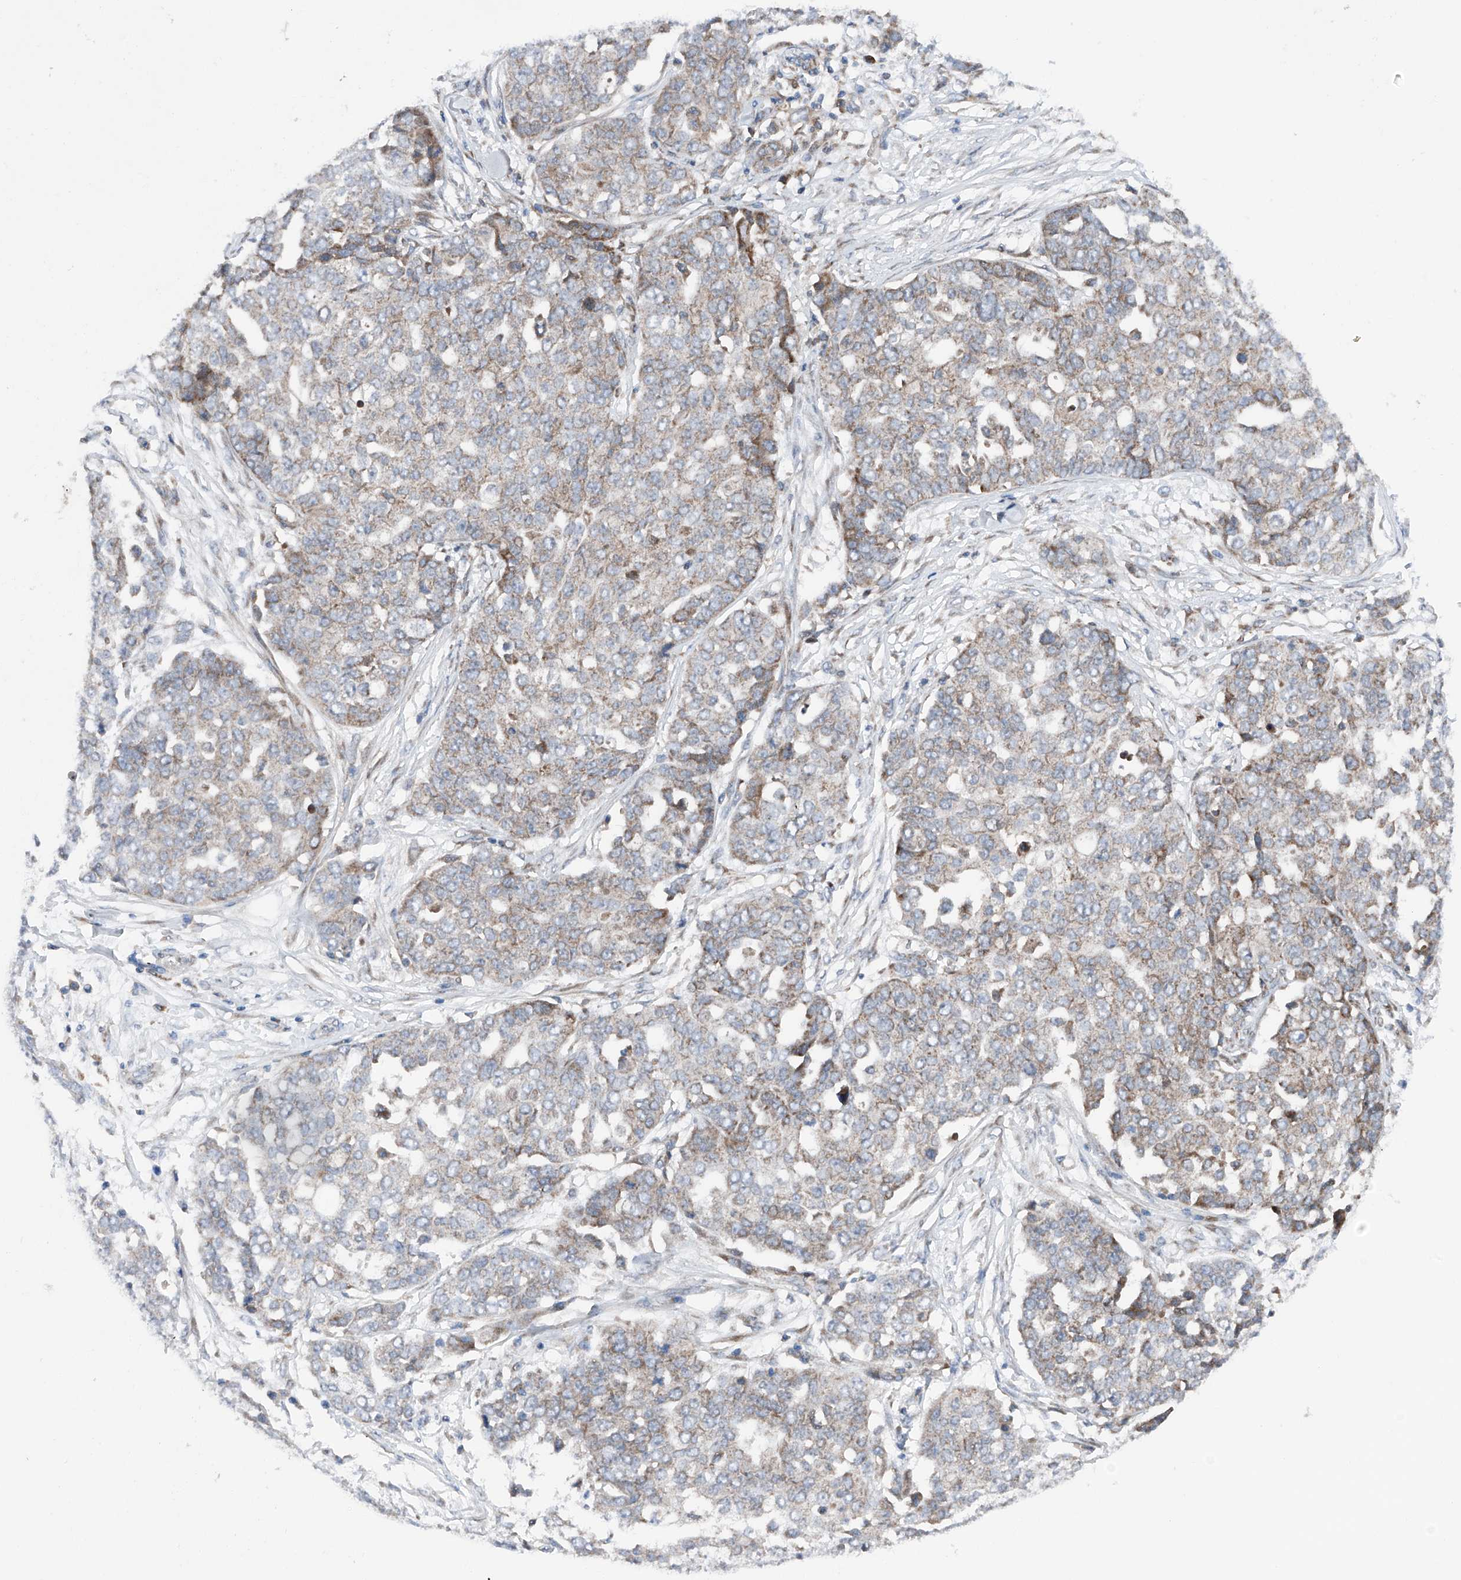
{"staining": {"intensity": "weak", "quantity": ">75%", "location": "cytoplasmic/membranous"}, "tissue": "ovarian cancer", "cell_type": "Tumor cells", "image_type": "cancer", "snomed": [{"axis": "morphology", "description": "Cystadenocarcinoma, serous, NOS"}, {"axis": "topography", "description": "Soft tissue"}, {"axis": "topography", "description": "Ovary"}], "caption": "This photomicrograph displays ovarian cancer stained with immunohistochemistry to label a protein in brown. The cytoplasmic/membranous of tumor cells show weak positivity for the protein. Nuclei are counter-stained blue.", "gene": "DAD1", "patient": {"sex": "female", "age": 57}}